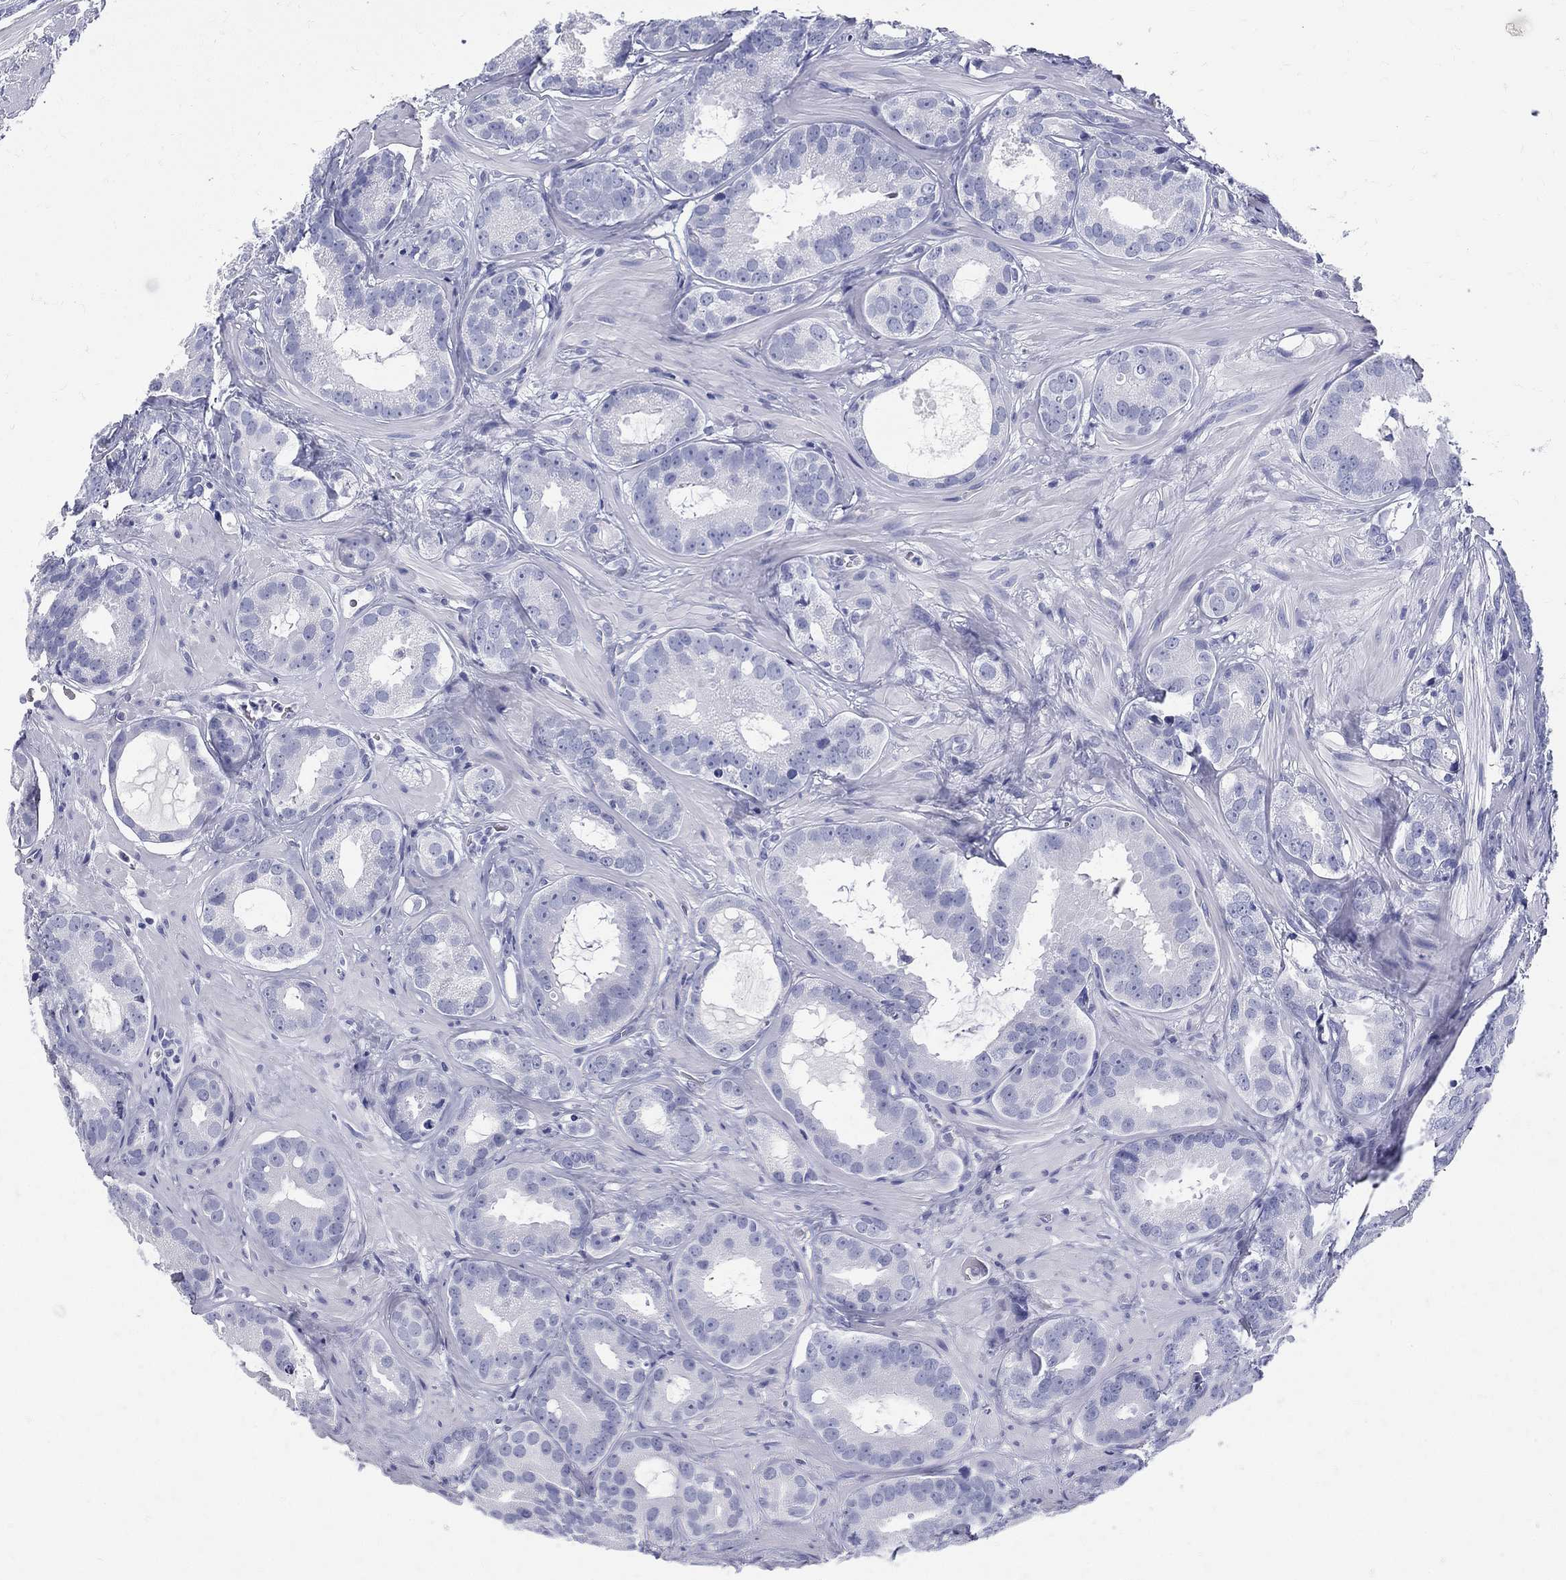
{"staining": {"intensity": "negative", "quantity": "none", "location": "none"}, "tissue": "prostate cancer", "cell_type": "Tumor cells", "image_type": "cancer", "snomed": [{"axis": "morphology", "description": "Adenocarcinoma, NOS"}, {"axis": "topography", "description": "Prostate"}], "caption": "The micrograph exhibits no staining of tumor cells in adenocarcinoma (prostate).", "gene": "ETNPPL", "patient": {"sex": "male", "age": 69}}